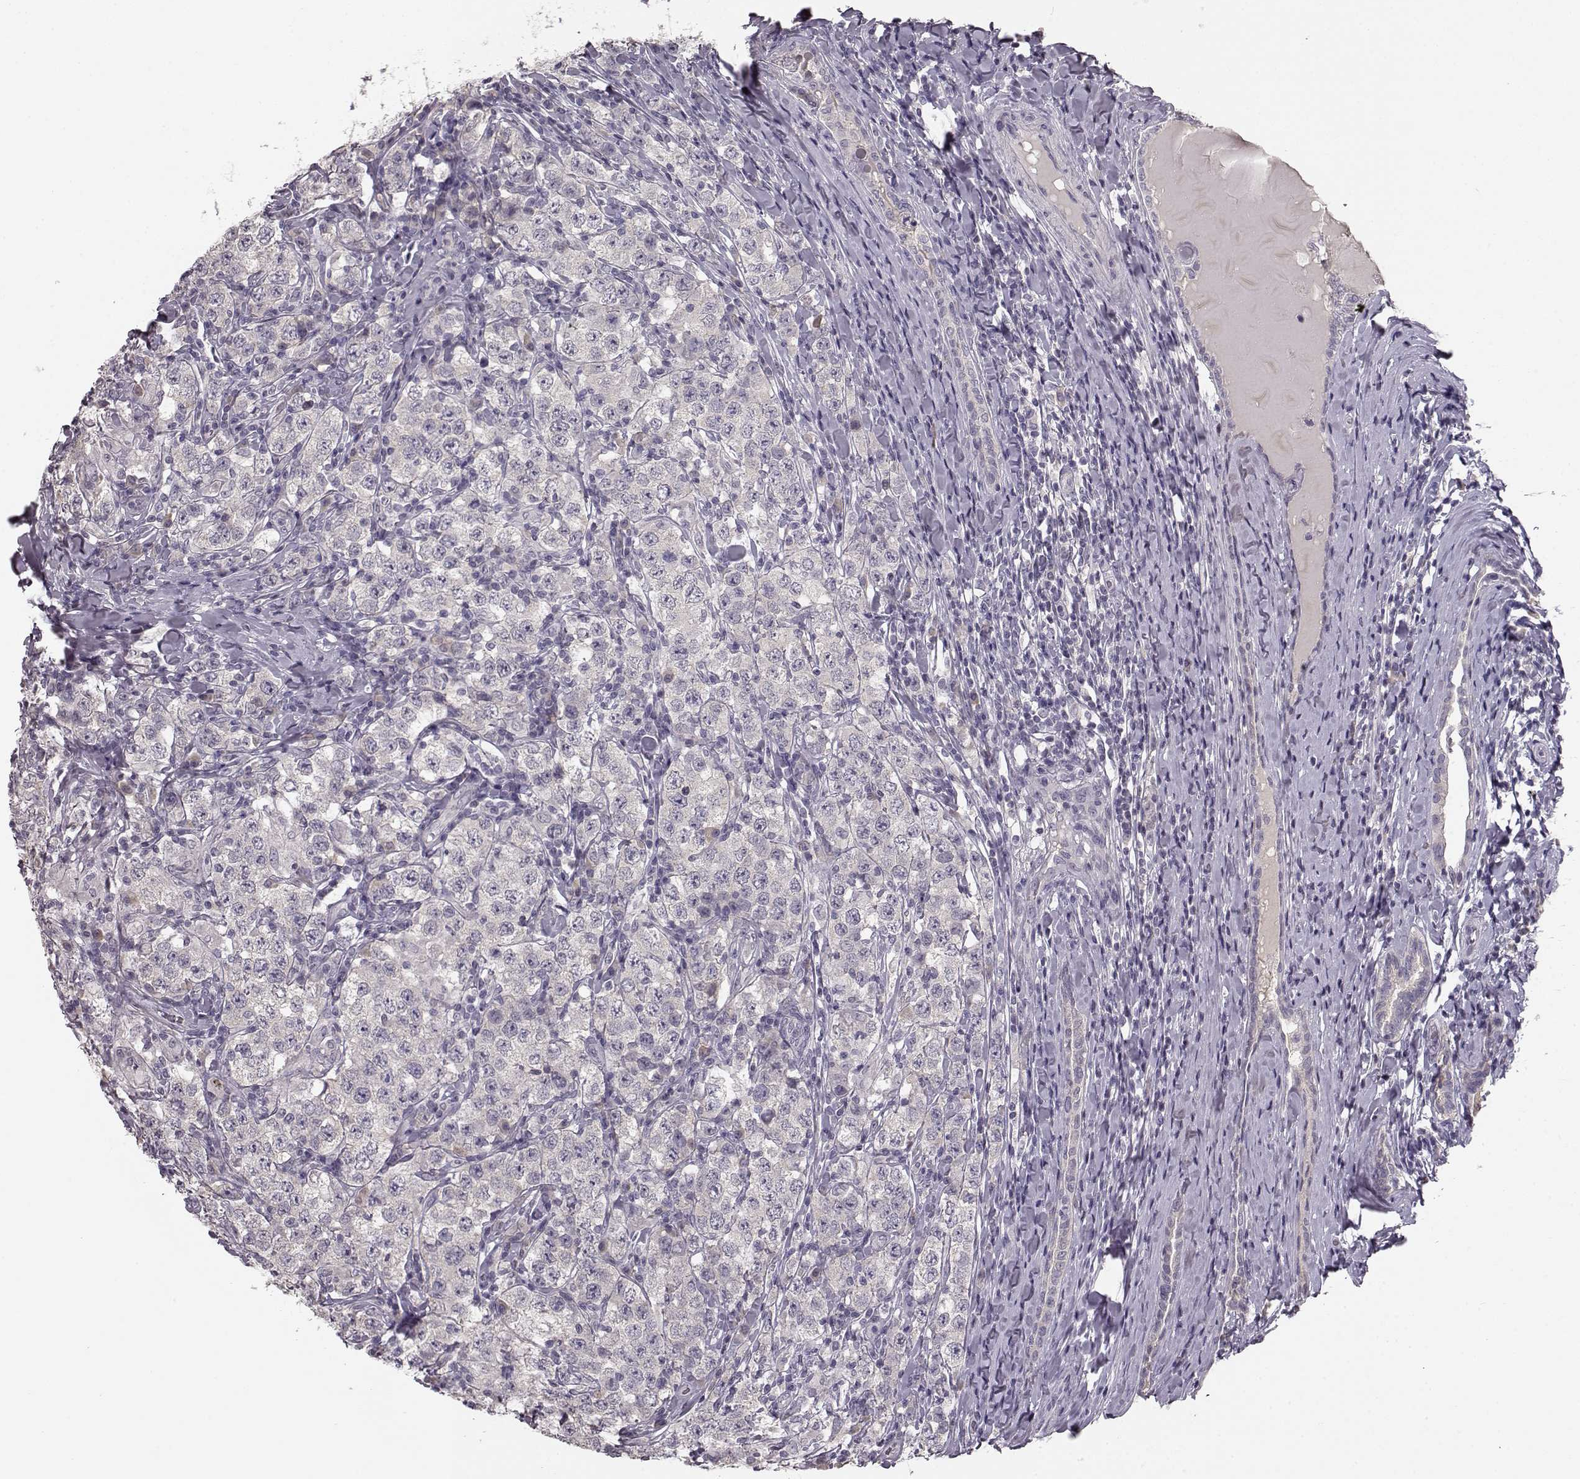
{"staining": {"intensity": "negative", "quantity": "none", "location": "none"}, "tissue": "testis cancer", "cell_type": "Tumor cells", "image_type": "cancer", "snomed": [{"axis": "morphology", "description": "Seminoma, NOS"}, {"axis": "morphology", "description": "Carcinoma, Embryonal, NOS"}, {"axis": "topography", "description": "Testis"}], "caption": "Immunohistochemical staining of human testis cancer displays no significant staining in tumor cells. (Immunohistochemistry (ihc), brightfield microscopy, high magnification).", "gene": "BFSP2", "patient": {"sex": "male", "age": 41}}